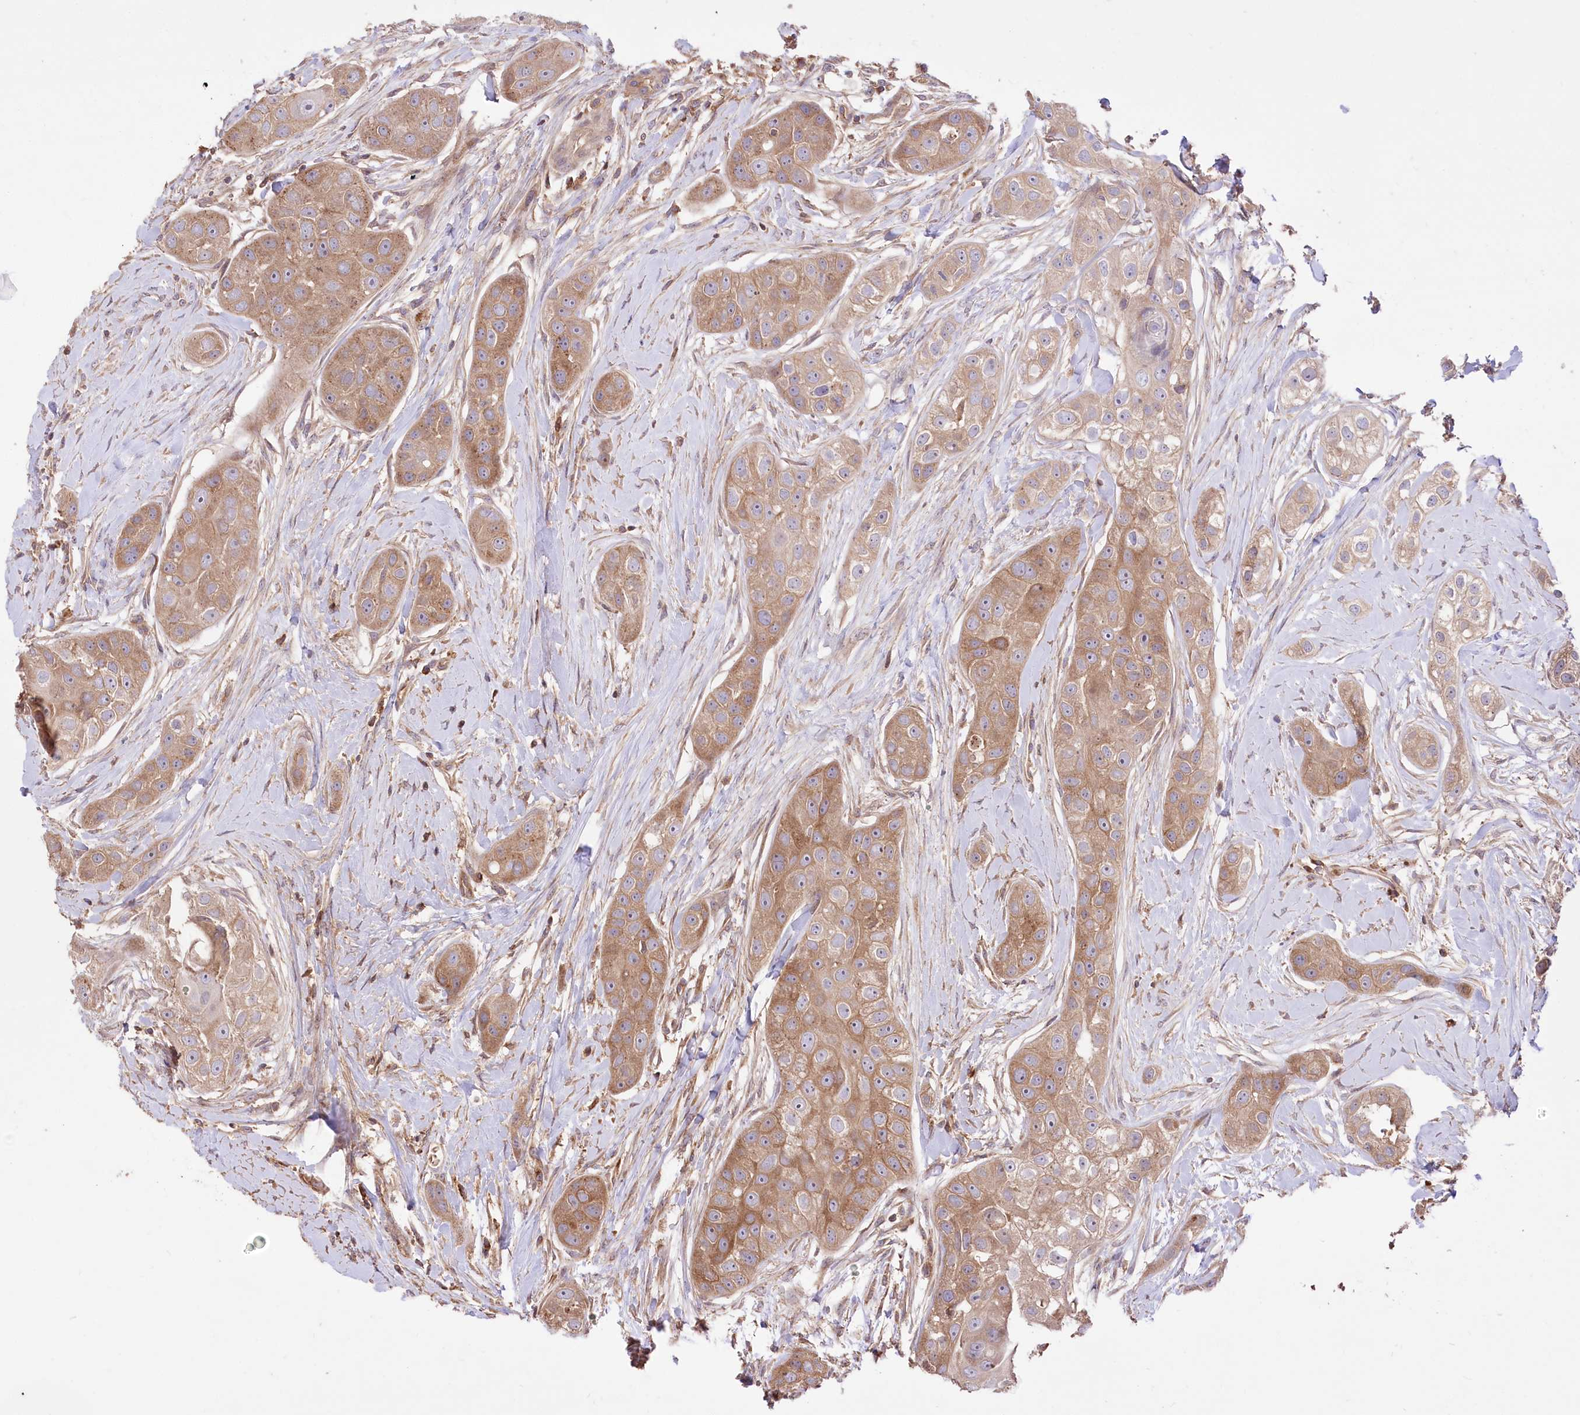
{"staining": {"intensity": "moderate", "quantity": ">75%", "location": "cytoplasmic/membranous"}, "tissue": "head and neck cancer", "cell_type": "Tumor cells", "image_type": "cancer", "snomed": [{"axis": "morphology", "description": "Normal tissue, NOS"}, {"axis": "morphology", "description": "Squamous cell carcinoma, NOS"}, {"axis": "topography", "description": "Skeletal muscle"}, {"axis": "topography", "description": "Head-Neck"}], "caption": "This micrograph reveals IHC staining of head and neck cancer, with medium moderate cytoplasmic/membranous positivity in approximately >75% of tumor cells.", "gene": "XYLB", "patient": {"sex": "male", "age": 51}}